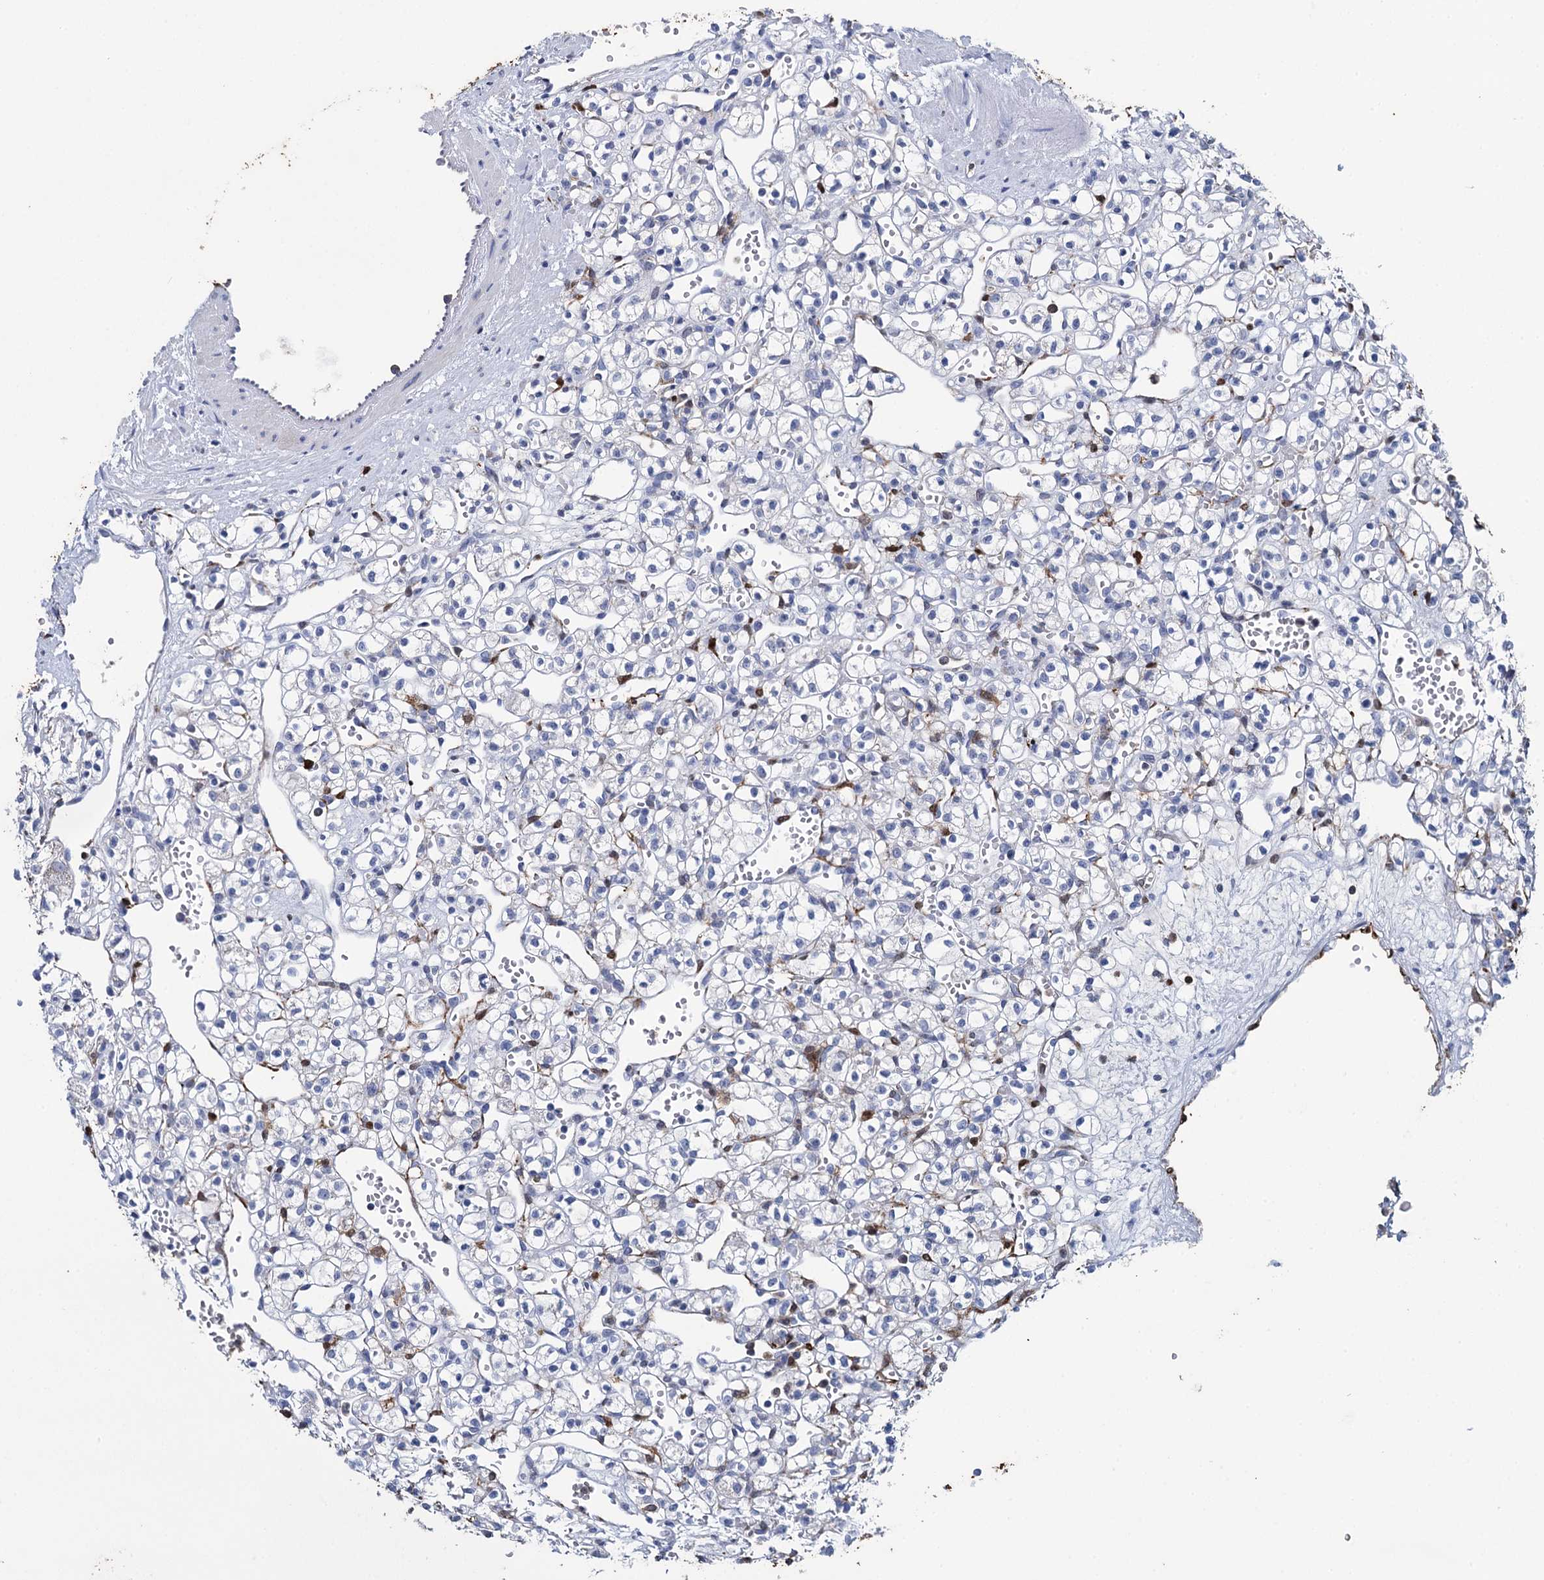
{"staining": {"intensity": "negative", "quantity": "none", "location": "none"}, "tissue": "renal cancer", "cell_type": "Tumor cells", "image_type": "cancer", "snomed": [{"axis": "morphology", "description": "Adenocarcinoma, NOS"}, {"axis": "topography", "description": "Kidney"}], "caption": "Tumor cells show no significant protein expression in renal cancer (adenocarcinoma).", "gene": "FABP5", "patient": {"sex": "female", "age": 59}}